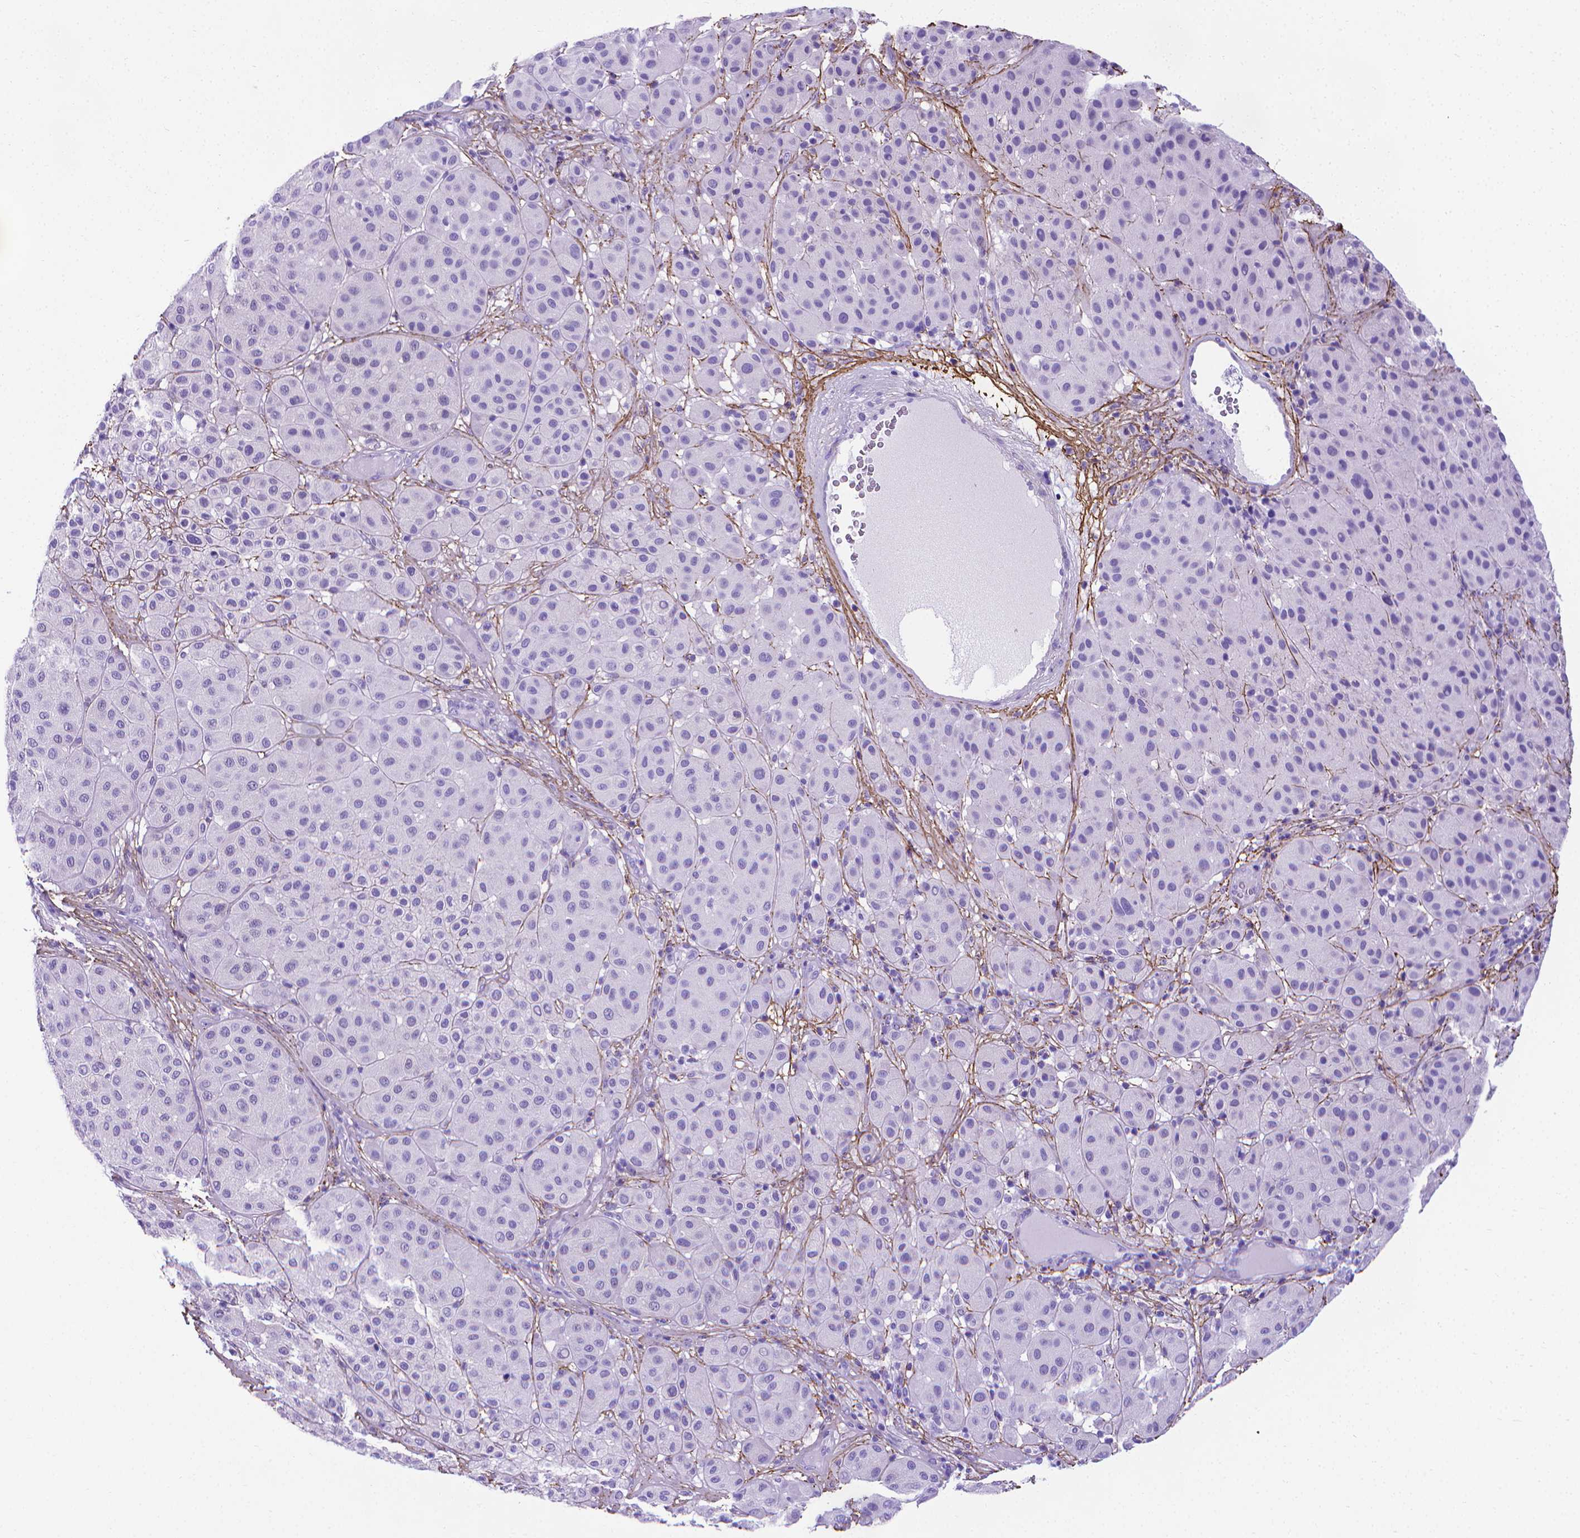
{"staining": {"intensity": "negative", "quantity": "none", "location": "none"}, "tissue": "melanoma", "cell_type": "Tumor cells", "image_type": "cancer", "snomed": [{"axis": "morphology", "description": "Malignant melanoma, Metastatic site"}, {"axis": "topography", "description": "Smooth muscle"}], "caption": "Malignant melanoma (metastatic site) was stained to show a protein in brown. There is no significant expression in tumor cells.", "gene": "MFAP2", "patient": {"sex": "male", "age": 41}}